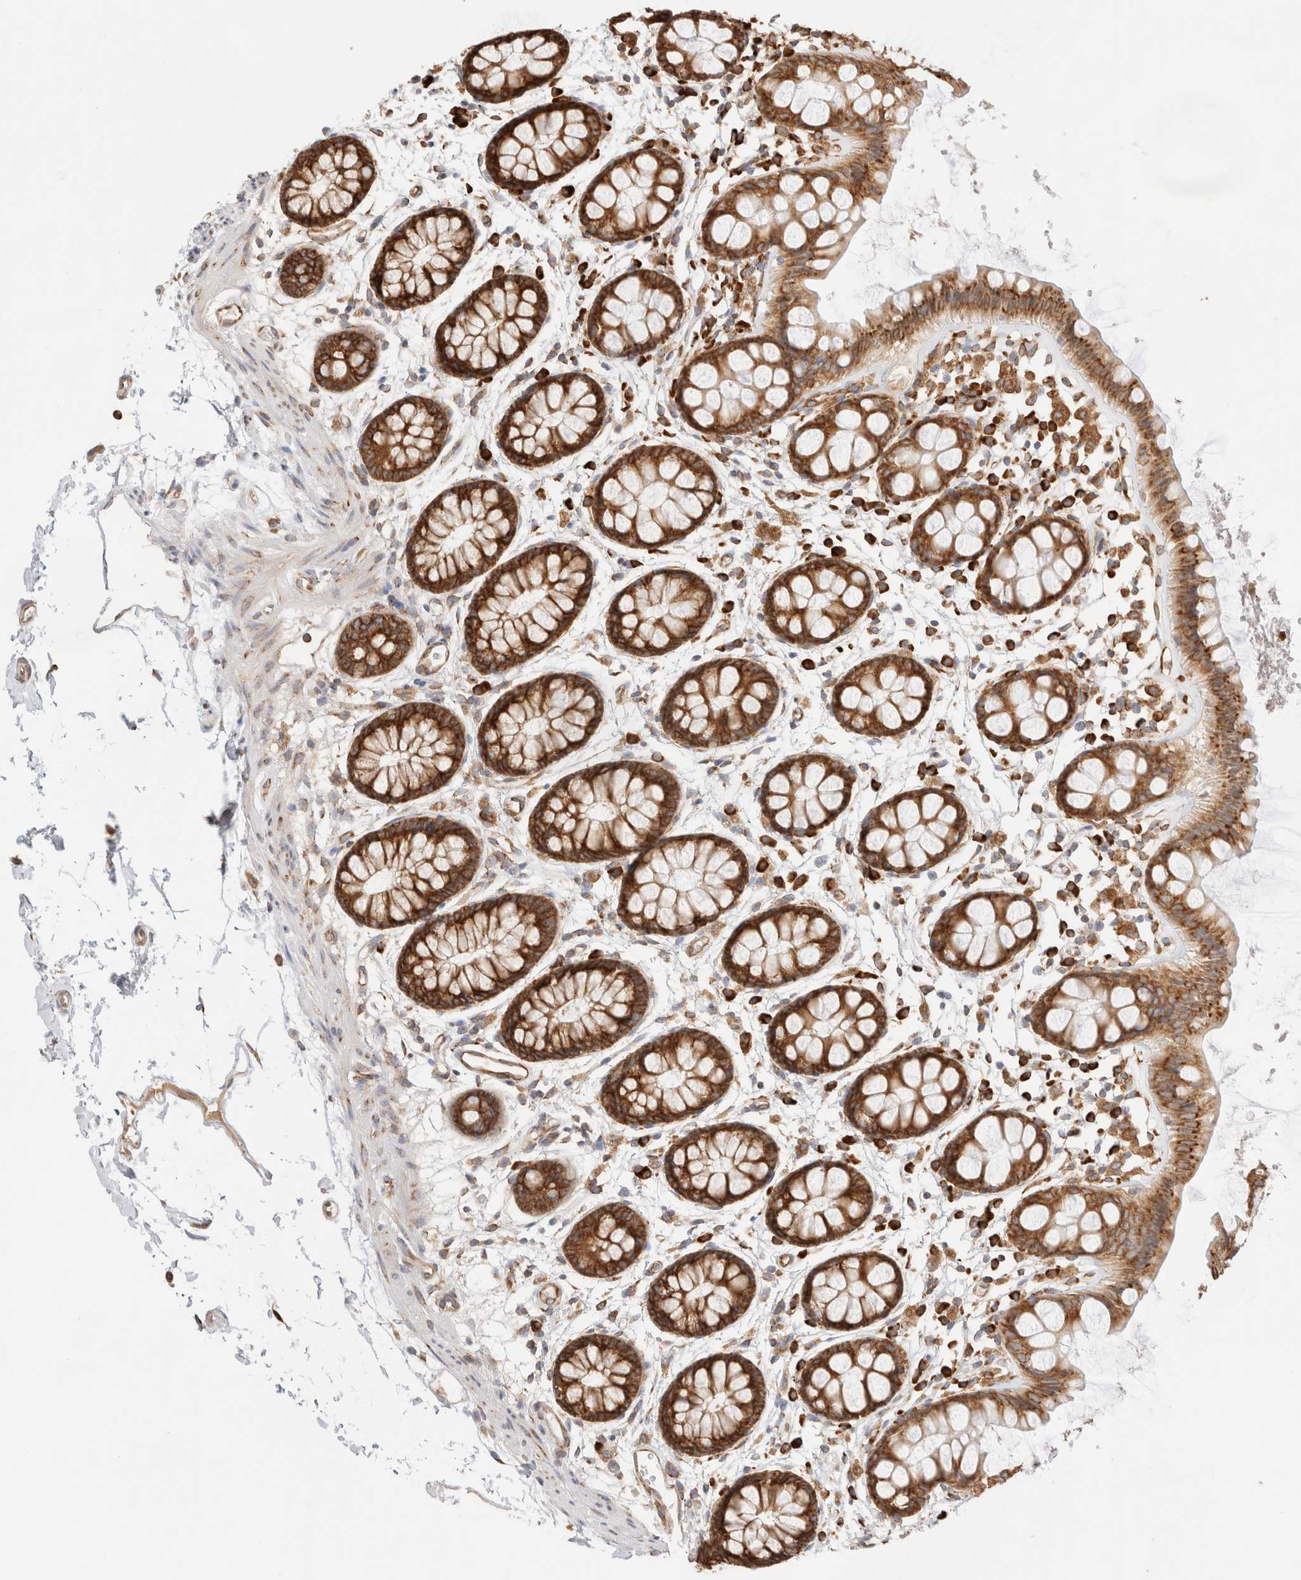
{"staining": {"intensity": "strong", "quantity": ">75%", "location": "cytoplasmic/membranous"}, "tissue": "rectum", "cell_type": "Glandular cells", "image_type": "normal", "snomed": [{"axis": "morphology", "description": "Normal tissue, NOS"}, {"axis": "topography", "description": "Rectum"}], "caption": "DAB immunohistochemical staining of benign human rectum reveals strong cytoplasmic/membranous protein expression in about >75% of glandular cells. (DAB = brown stain, brightfield microscopy at high magnification).", "gene": "ZC2HC1A", "patient": {"sex": "female", "age": 66}}